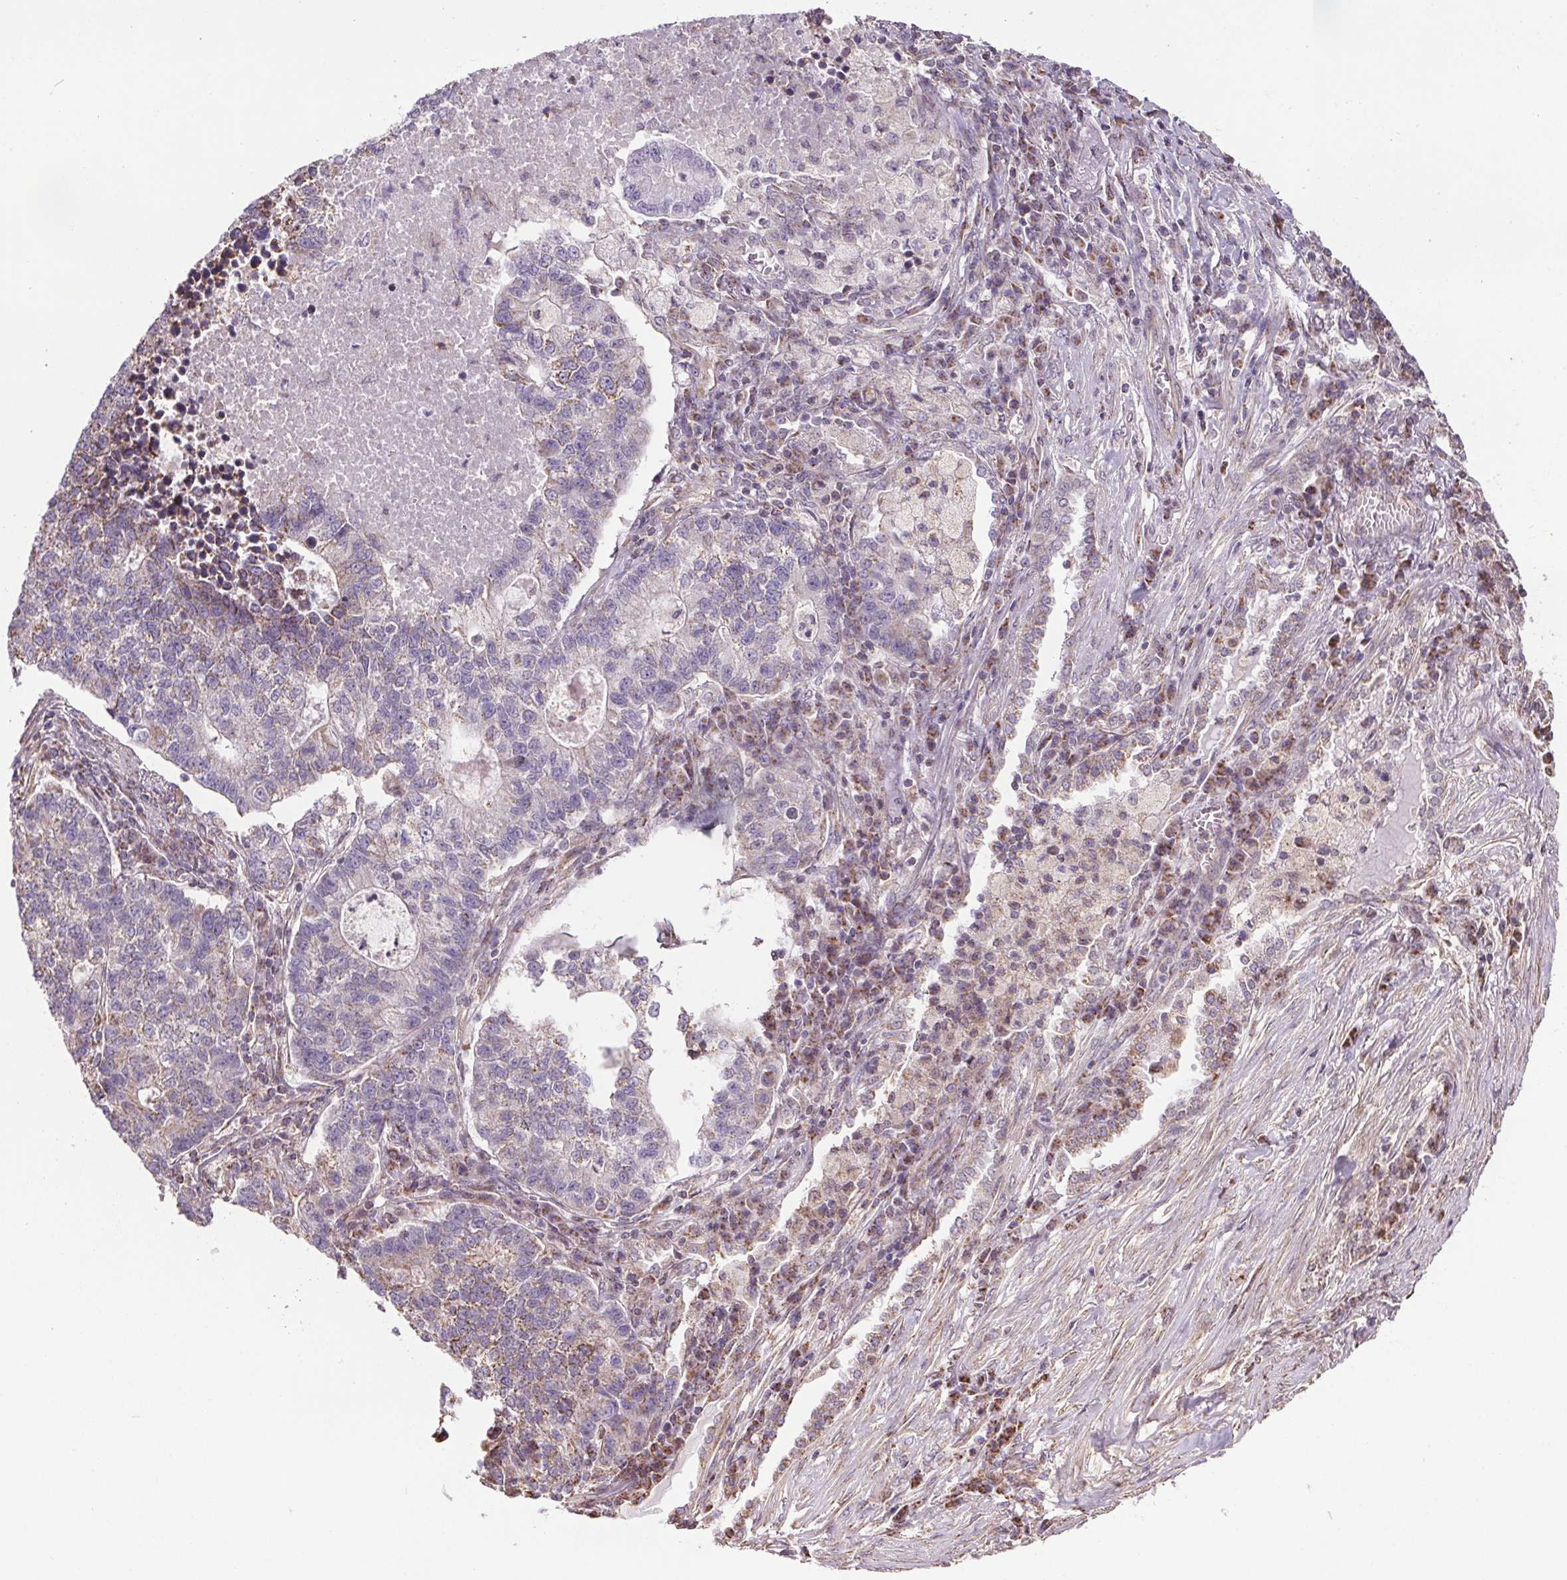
{"staining": {"intensity": "negative", "quantity": "none", "location": "none"}, "tissue": "lung cancer", "cell_type": "Tumor cells", "image_type": "cancer", "snomed": [{"axis": "morphology", "description": "Adenocarcinoma, NOS"}, {"axis": "topography", "description": "Lung"}], "caption": "High magnification brightfield microscopy of lung cancer stained with DAB (3,3'-diaminobenzidine) (brown) and counterstained with hematoxylin (blue): tumor cells show no significant staining.", "gene": "ZNF548", "patient": {"sex": "male", "age": 57}}